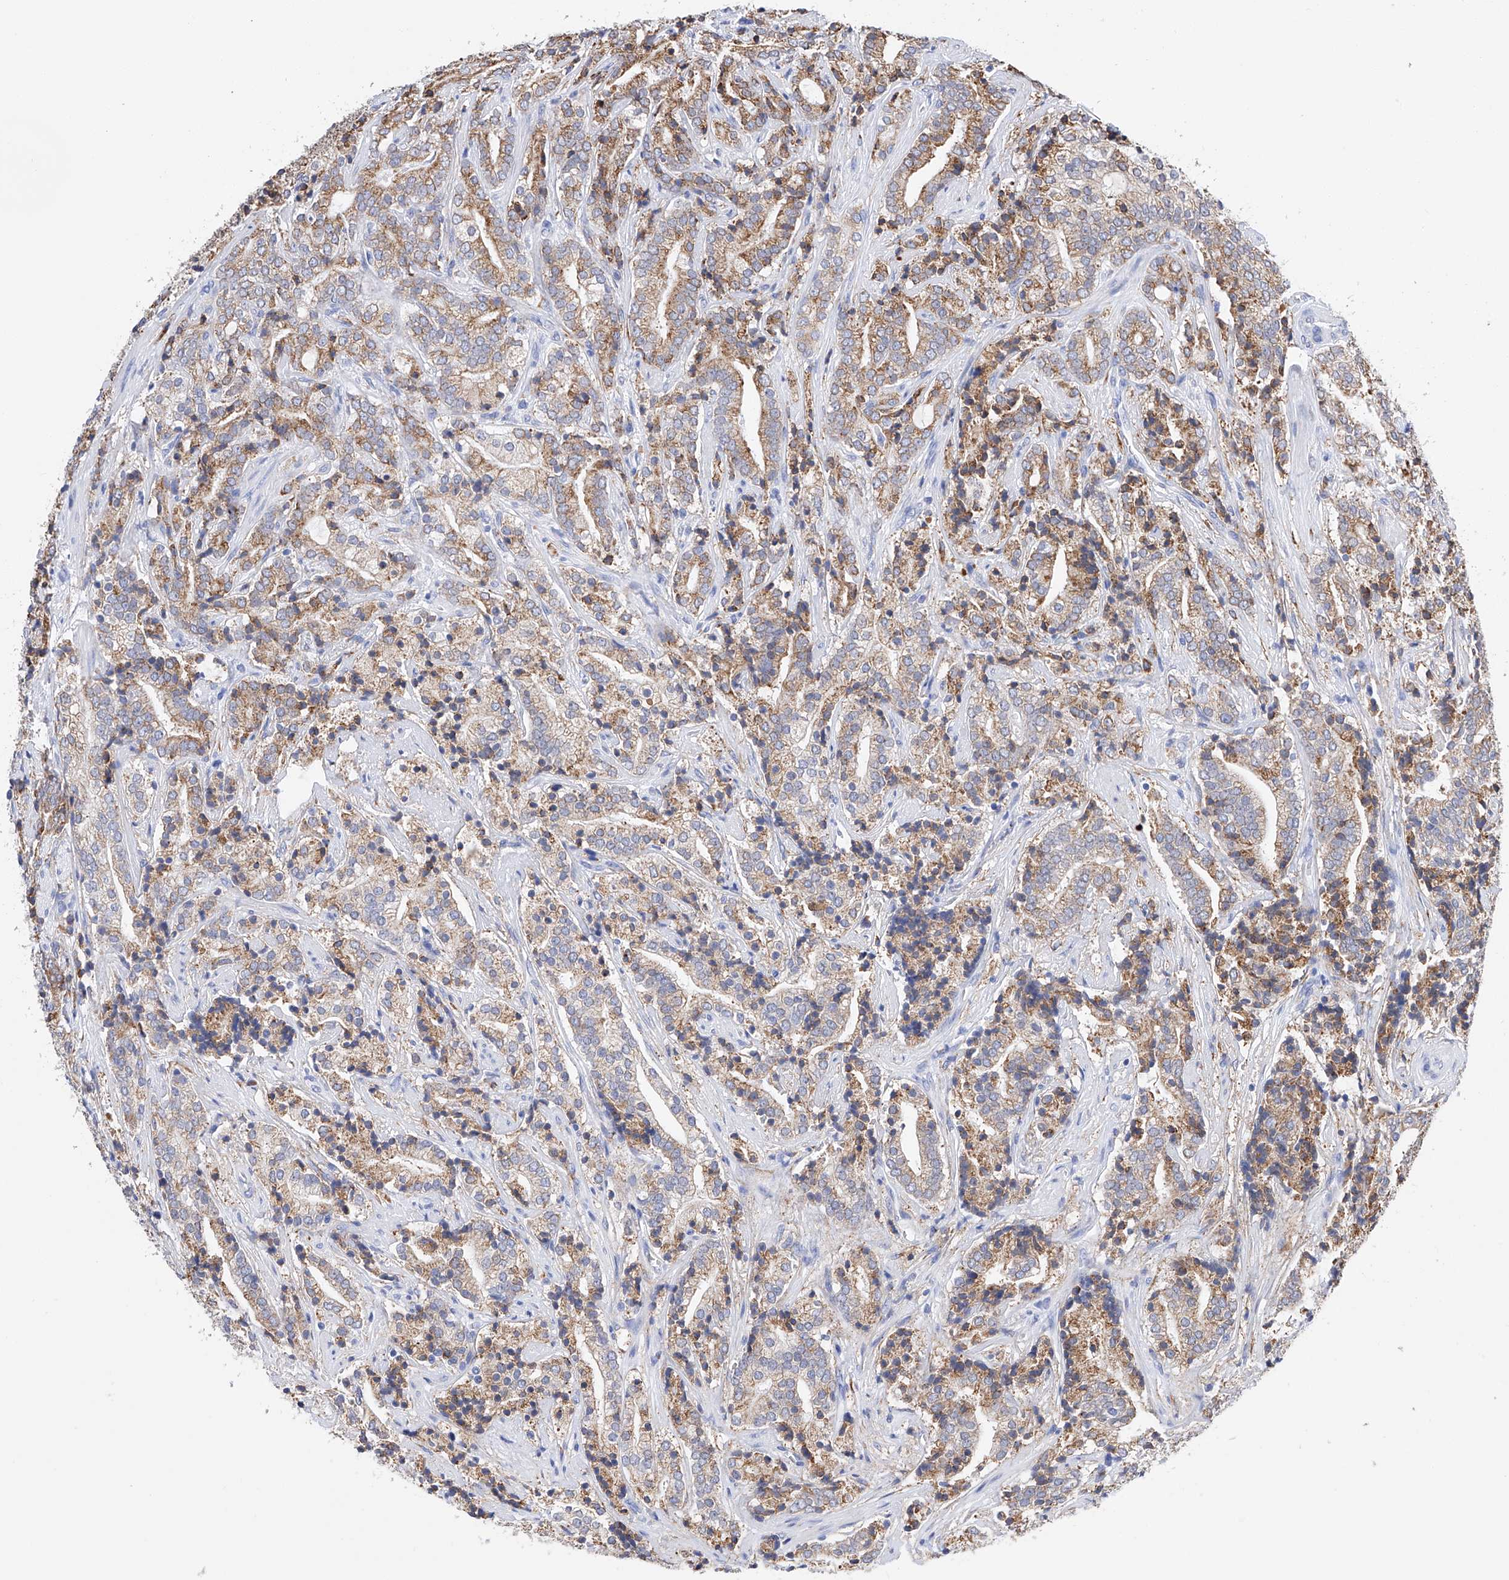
{"staining": {"intensity": "moderate", "quantity": "25%-75%", "location": "cytoplasmic/membranous"}, "tissue": "prostate cancer", "cell_type": "Tumor cells", "image_type": "cancer", "snomed": [{"axis": "morphology", "description": "Adenocarcinoma, High grade"}, {"axis": "topography", "description": "Prostate"}], "caption": "Prostate cancer (adenocarcinoma (high-grade)) was stained to show a protein in brown. There is medium levels of moderate cytoplasmic/membranous positivity in approximately 25%-75% of tumor cells. (brown staining indicates protein expression, while blue staining denotes nuclei).", "gene": "PDIA5", "patient": {"sex": "male", "age": 57}}